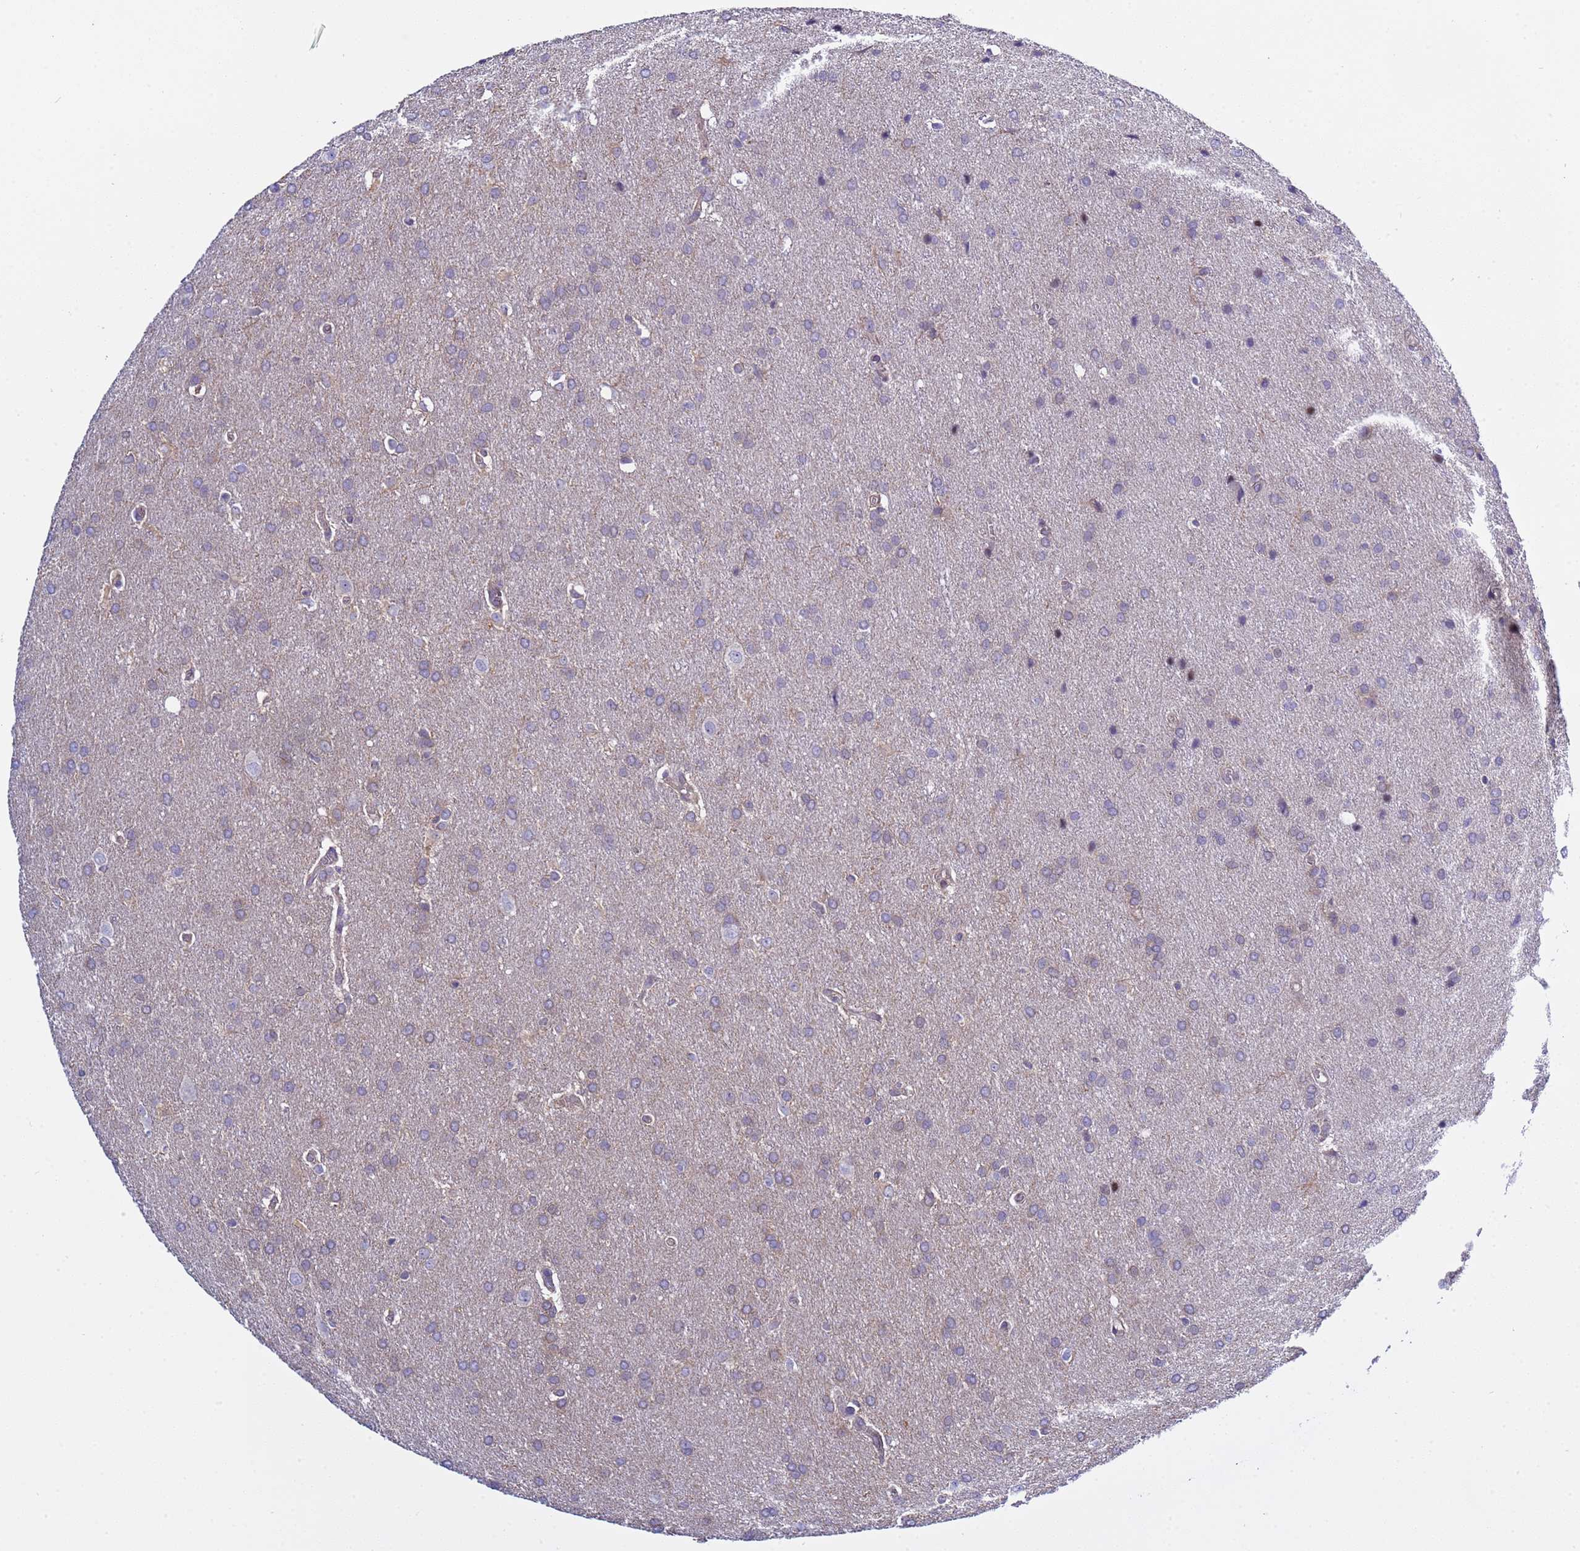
{"staining": {"intensity": "weak", "quantity": "<25%", "location": "cytoplasmic/membranous"}, "tissue": "glioma", "cell_type": "Tumor cells", "image_type": "cancer", "snomed": [{"axis": "morphology", "description": "Glioma, malignant, Low grade"}, {"axis": "topography", "description": "Brain"}], "caption": "DAB (3,3'-diaminobenzidine) immunohistochemical staining of malignant glioma (low-grade) exhibits no significant expression in tumor cells.", "gene": "ELMOD2", "patient": {"sex": "female", "age": 32}}